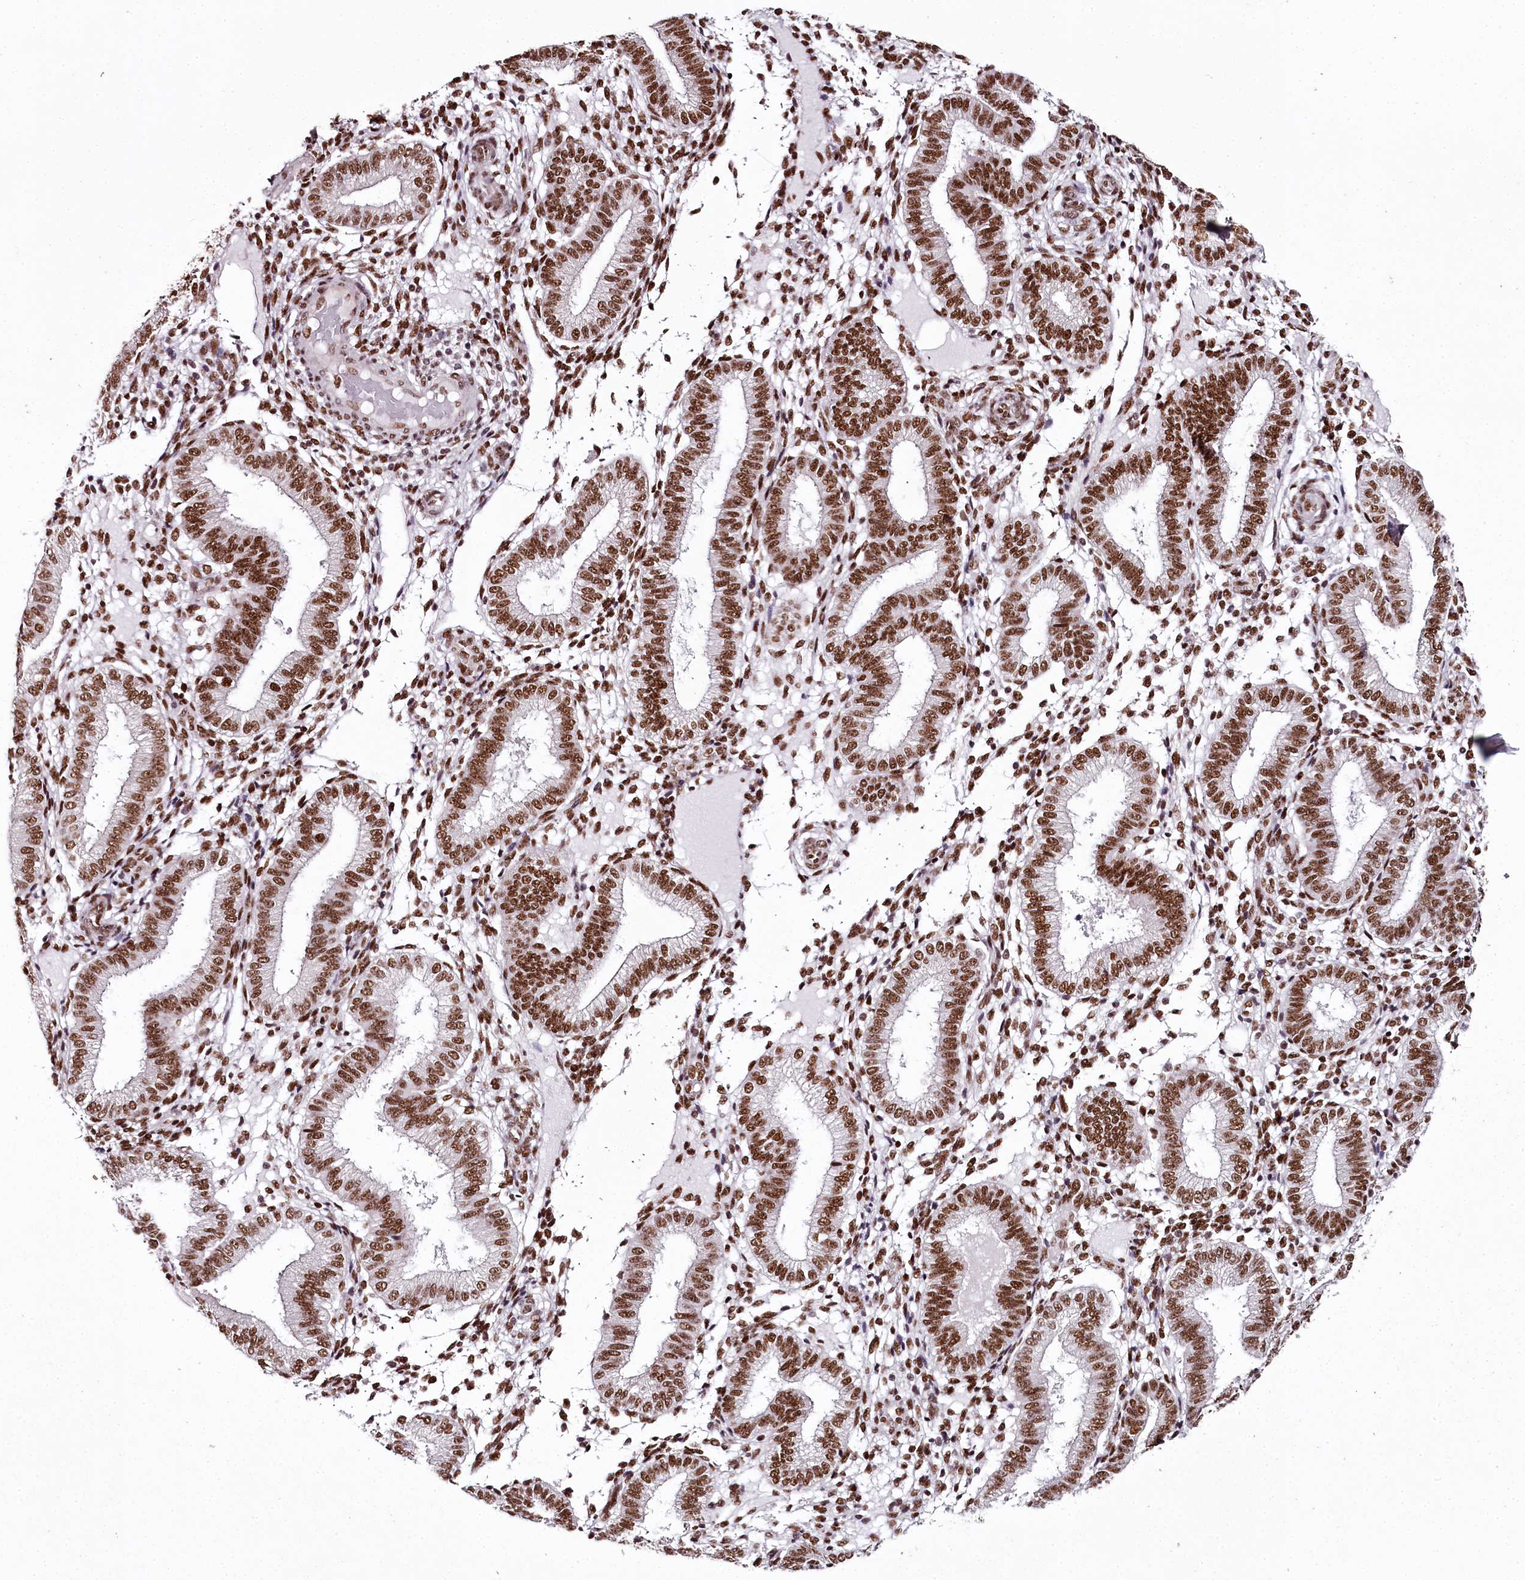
{"staining": {"intensity": "strong", "quantity": ">75%", "location": "nuclear"}, "tissue": "endometrium", "cell_type": "Cells in endometrial stroma", "image_type": "normal", "snomed": [{"axis": "morphology", "description": "Normal tissue, NOS"}, {"axis": "topography", "description": "Endometrium"}], "caption": "Immunohistochemistry of normal human endometrium reveals high levels of strong nuclear staining in approximately >75% of cells in endometrial stroma. The protein is stained brown, and the nuclei are stained in blue (DAB (3,3'-diaminobenzidine) IHC with brightfield microscopy, high magnification).", "gene": "PSPC1", "patient": {"sex": "female", "age": 39}}